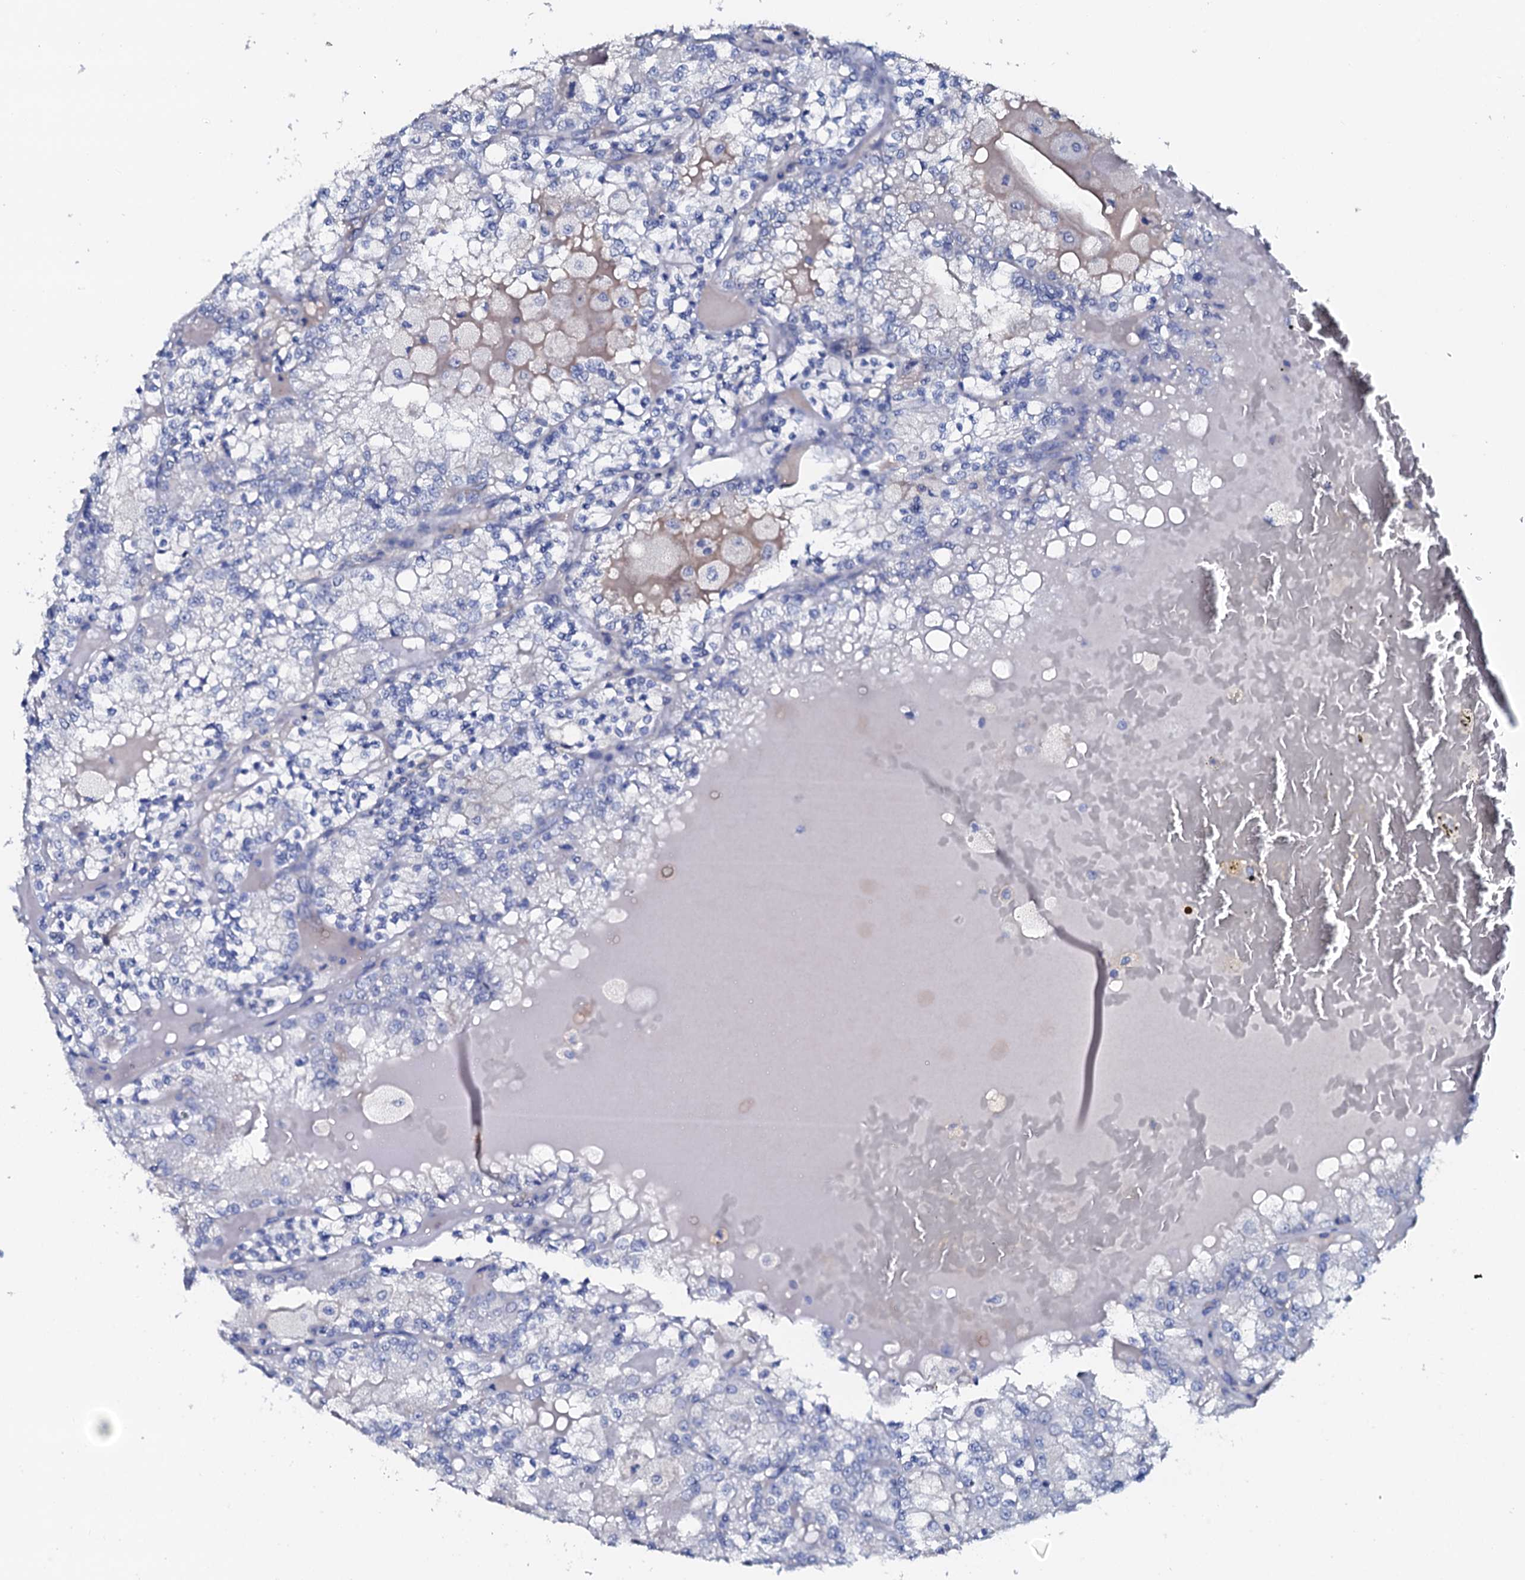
{"staining": {"intensity": "negative", "quantity": "none", "location": "none"}, "tissue": "renal cancer", "cell_type": "Tumor cells", "image_type": "cancer", "snomed": [{"axis": "morphology", "description": "Adenocarcinoma, NOS"}, {"axis": "topography", "description": "Kidney"}], "caption": "Renal cancer (adenocarcinoma) was stained to show a protein in brown. There is no significant expression in tumor cells.", "gene": "AMER2", "patient": {"sex": "female", "age": 56}}